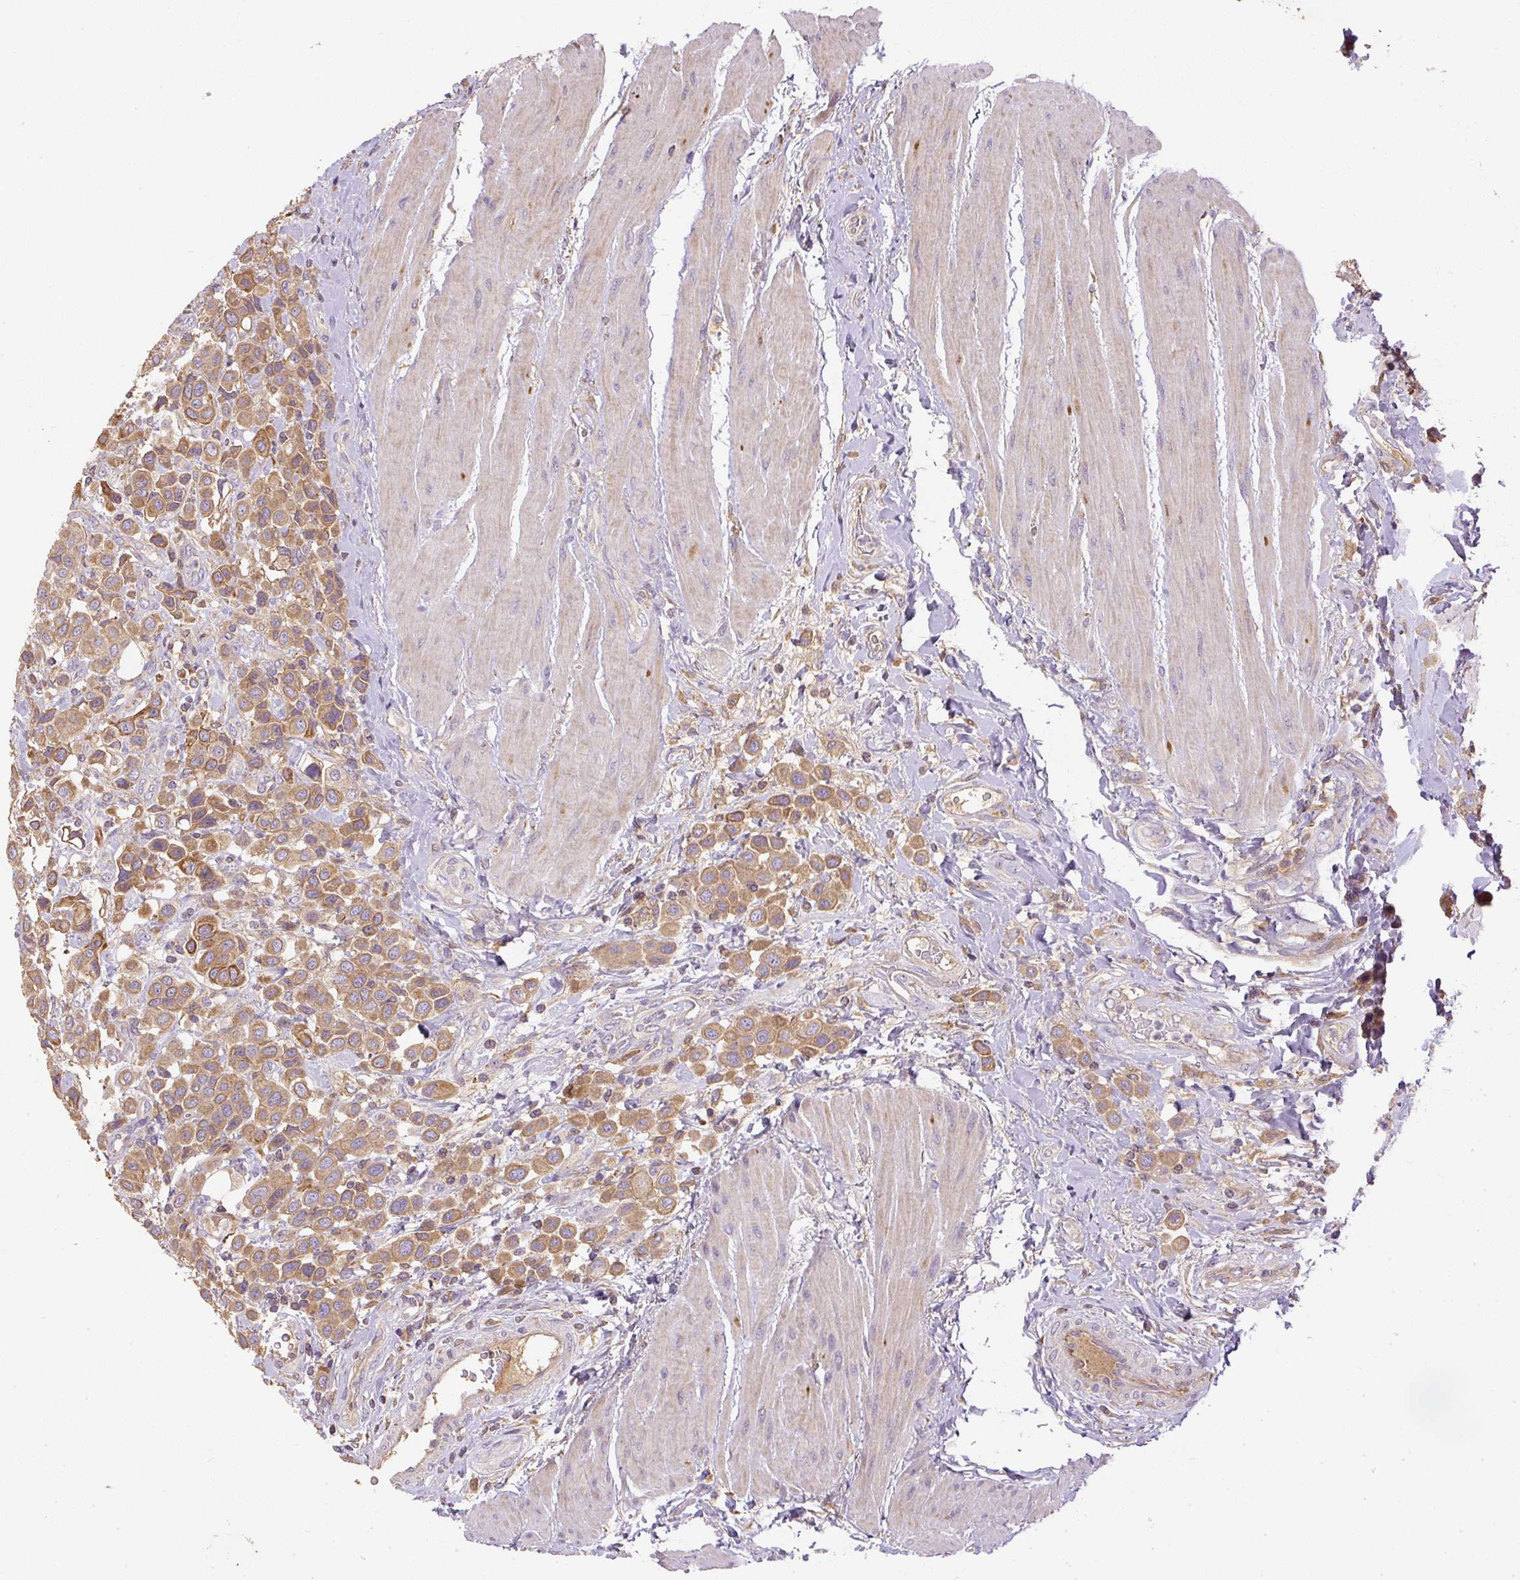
{"staining": {"intensity": "moderate", "quantity": ">75%", "location": "cytoplasmic/membranous"}, "tissue": "urothelial cancer", "cell_type": "Tumor cells", "image_type": "cancer", "snomed": [{"axis": "morphology", "description": "Urothelial carcinoma, High grade"}, {"axis": "topography", "description": "Urinary bladder"}], "caption": "Urothelial cancer stained with a protein marker exhibits moderate staining in tumor cells.", "gene": "DAPK1", "patient": {"sex": "male", "age": 50}}